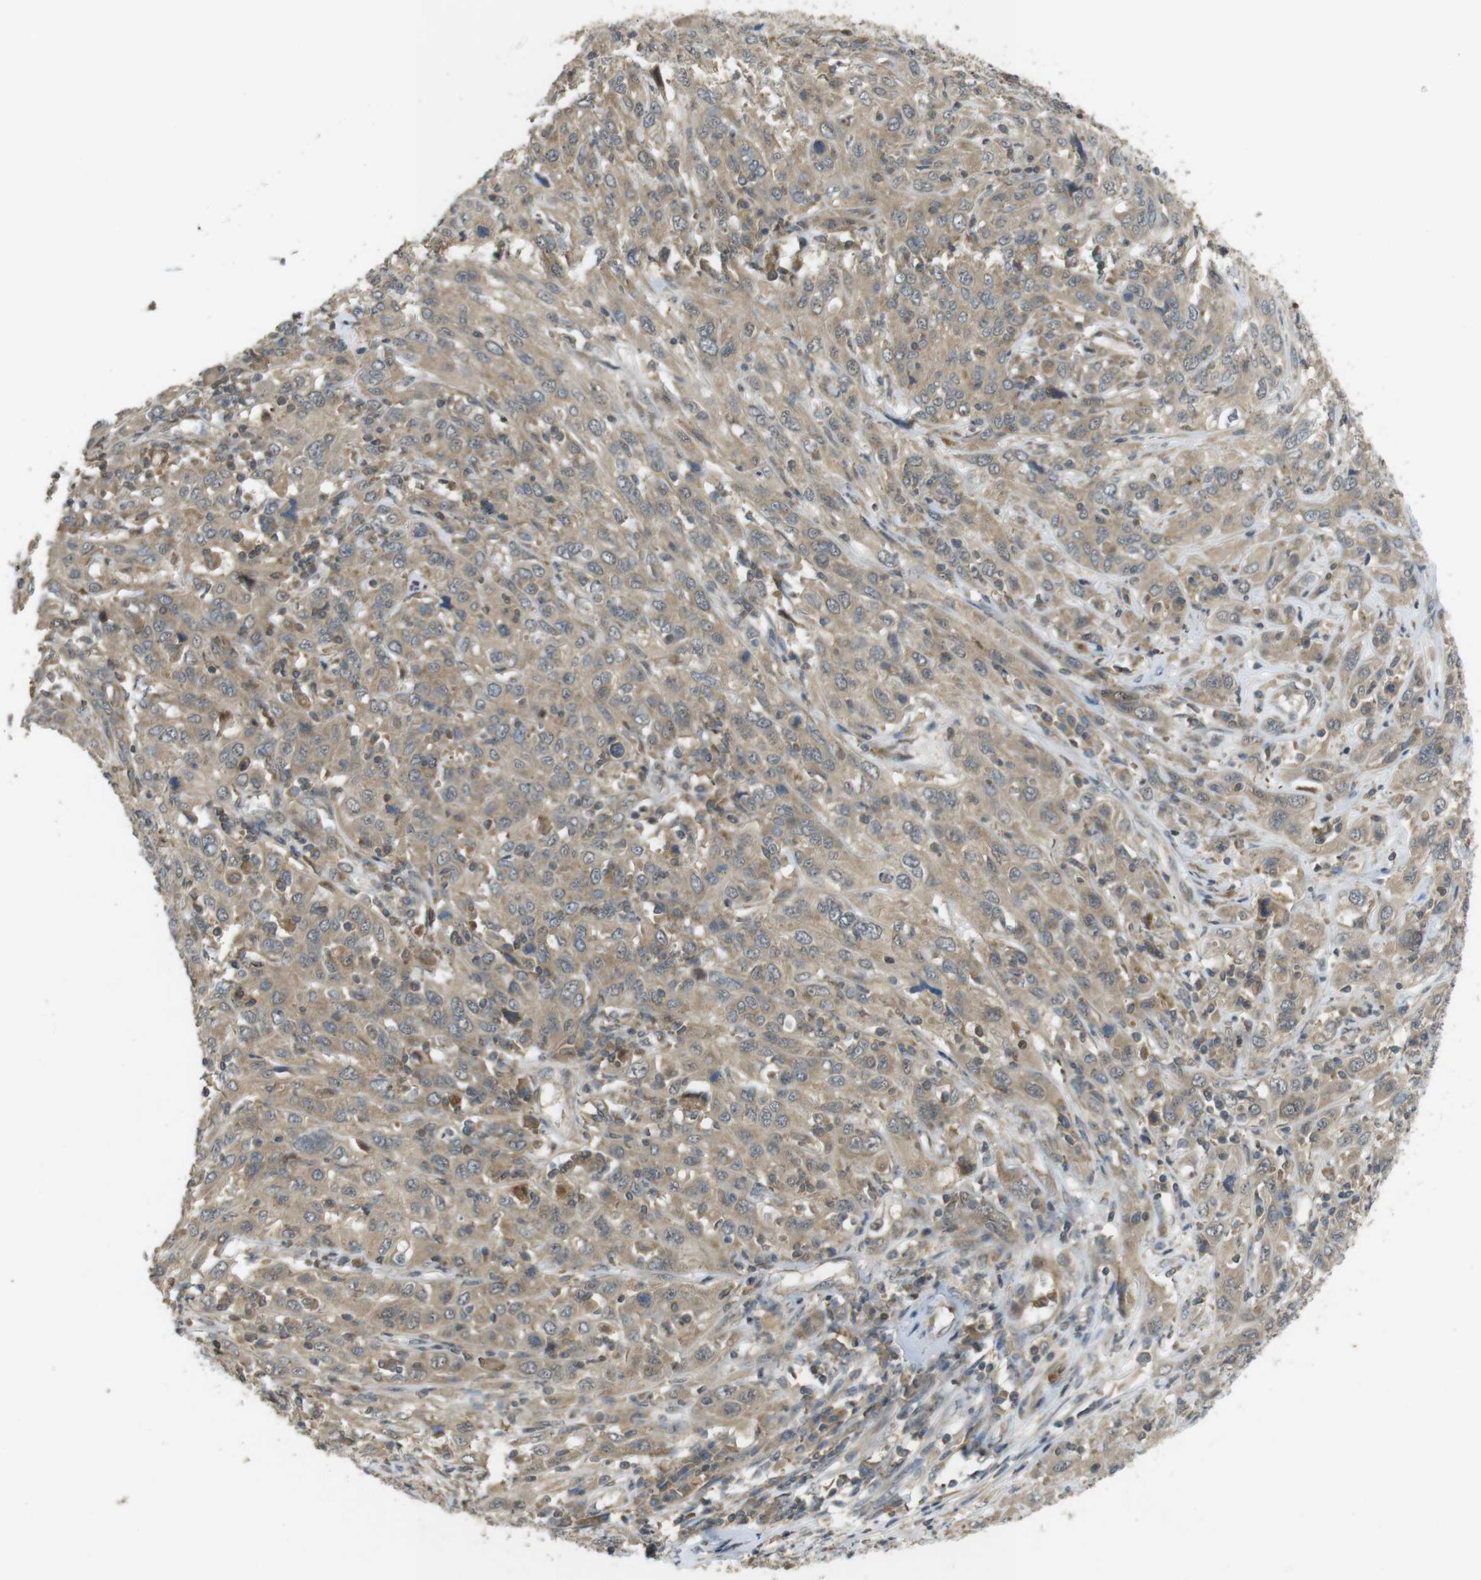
{"staining": {"intensity": "weak", "quantity": ">75%", "location": "cytoplasmic/membranous"}, "tissue": "cervical cancer", "cell_type": "Tumor cells", "image_type": "cancer", "snomed": [{"axis": "morphology", "description": "Squamous cell carcinoma, NOS"}, {"axis": "topography", "description": "Cervix"}], "caption": "Immunohistochemical staining of human squamous cell carcinoma (cervical) reveals weak cytoplasmic/membranous protein staining in approximately >75% of tumor cells.", "gene": "TMX3", "patient": {"sex": "female", "age": 46}}